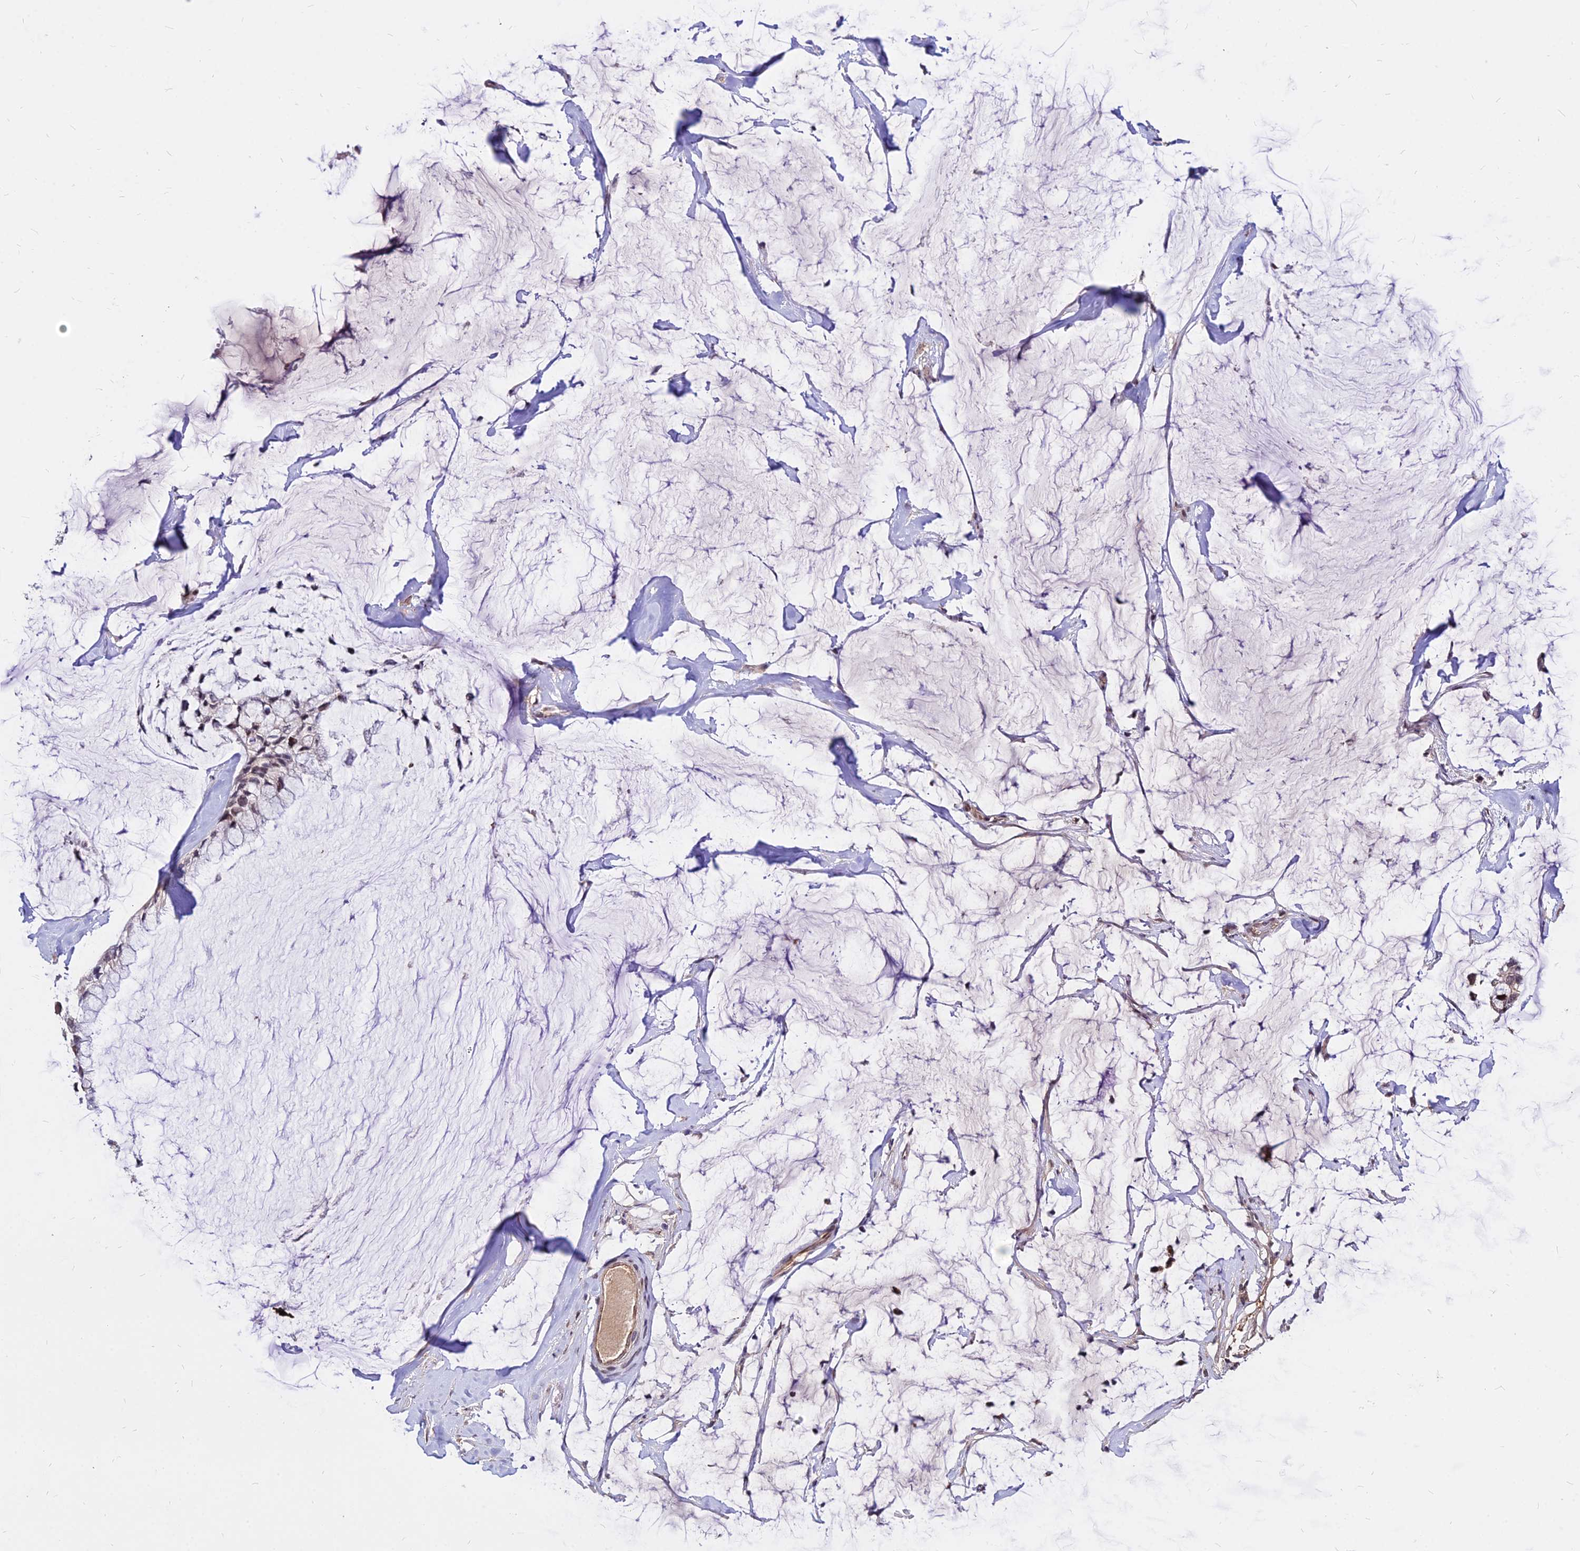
{"staining": {"intensity": "weak", "quantity": "25%-75%", "location": "nuclear"}, "tissue": "ovarian cancer", "cell_type": "Tumor cells", "image_type": "cancer", "snomed": [{"axis": "morphology", "description": "Cystadenocarcinoma, mucinous, NOS"}, {"axis": "topography", "description": "Ovary"}], "caption": "Immunohistochemical staining of ovarian cancer shows low levels of weak nuclear protein expression in approximately 25%-75% of tumor cells.", "gene": "C11orf68", "patient": {"sex": "female", "age": 39}}